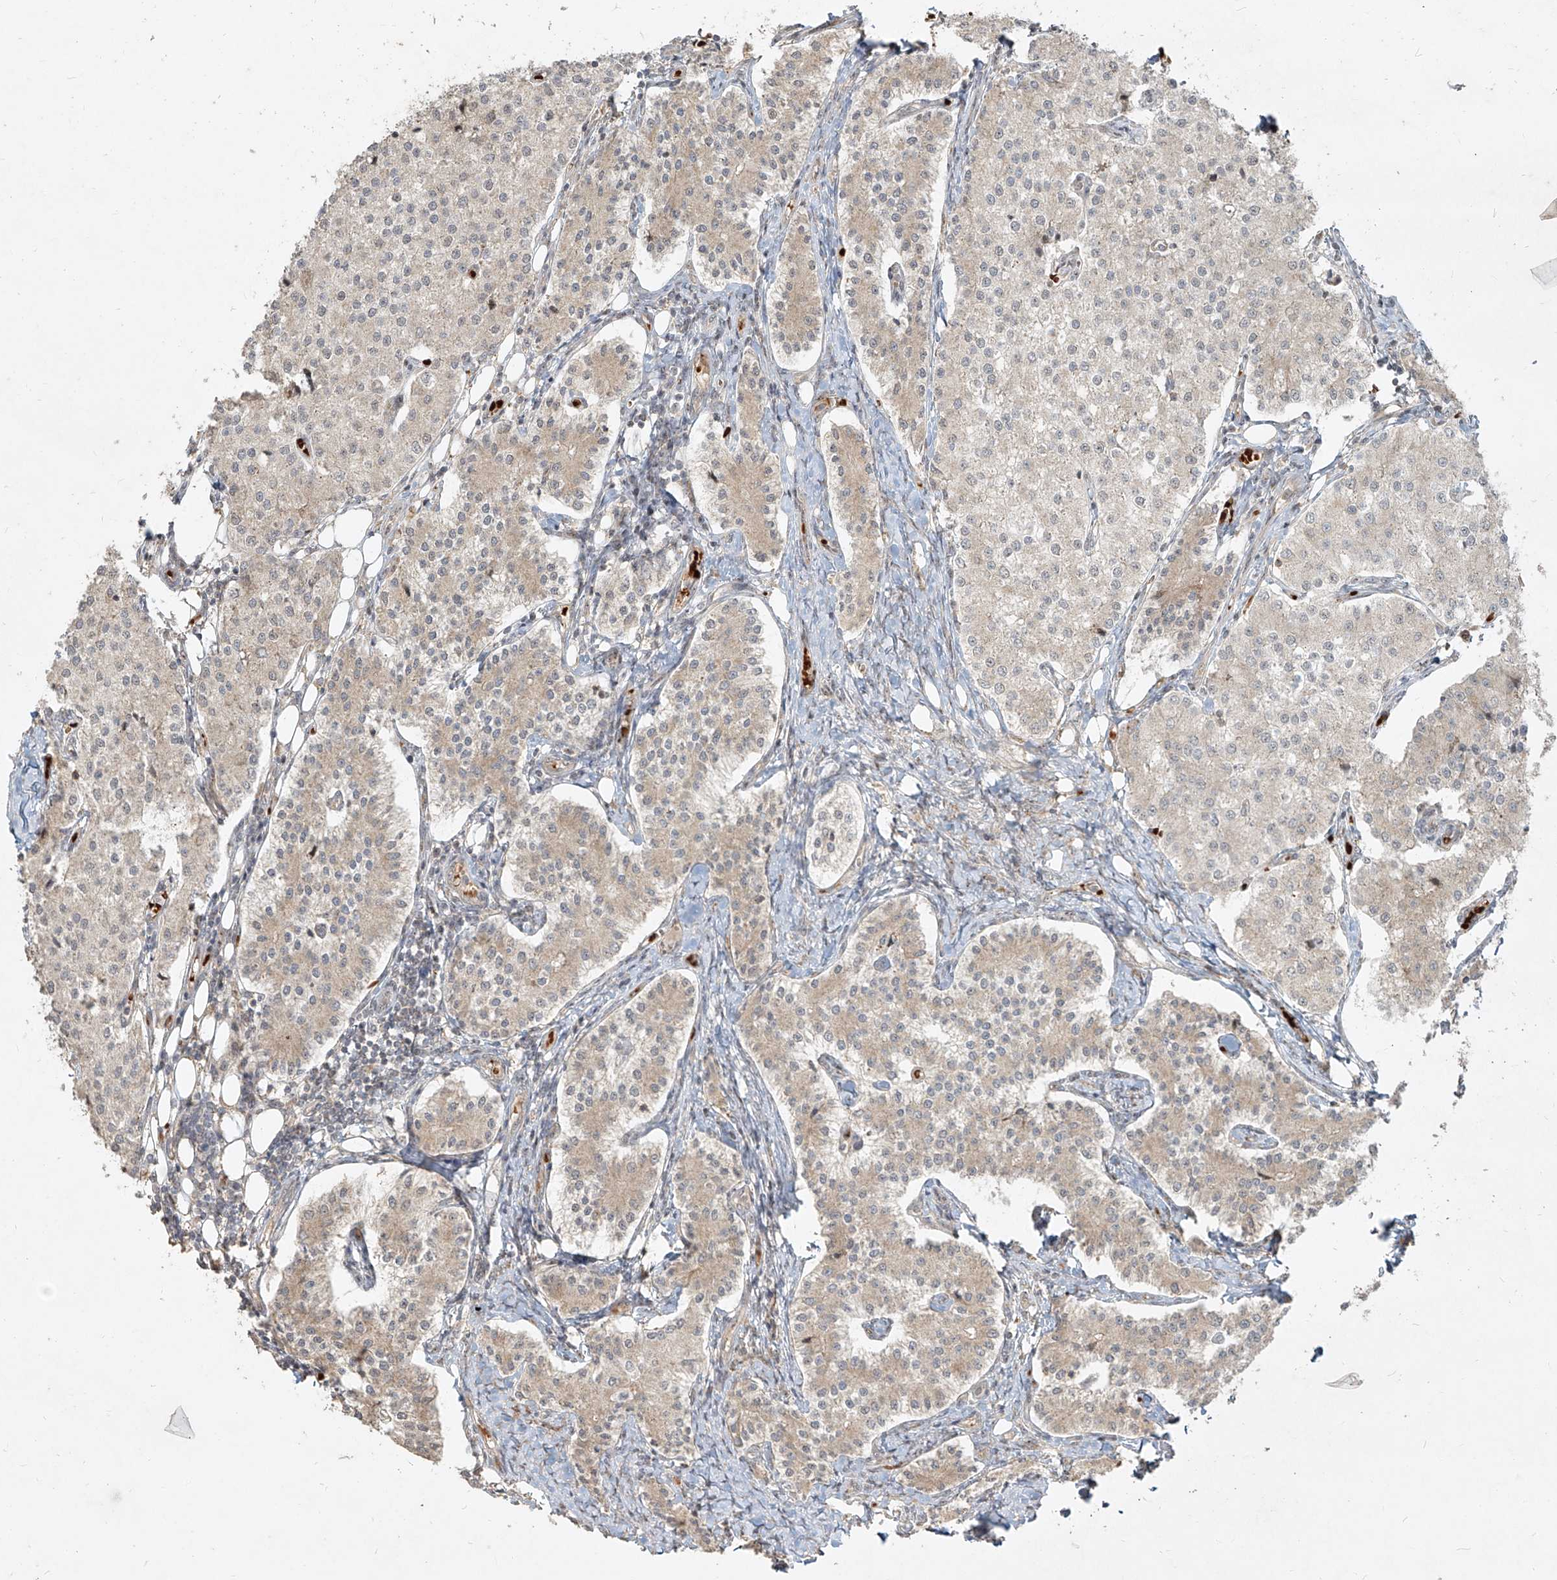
{"staining": {"intensity": "negative", "quantity": "none", "location": "none"}, "tissue": "carcinoid", "cell_type": "Tumor cells", "image_type": "cancer", "snomed": [{"axis": "morphology", "description": "Carcinoid, malignant, NOS"}, {"axis": "topography", "description": "Colon"}], "caption": "Immunohistochemistry (IHC) micrograph of human carcinoid stained for a protein (brown), which displays no positivity in tumor cells.", "gene": "BYSL", "patient": {"sex": "female", "age": 52}}